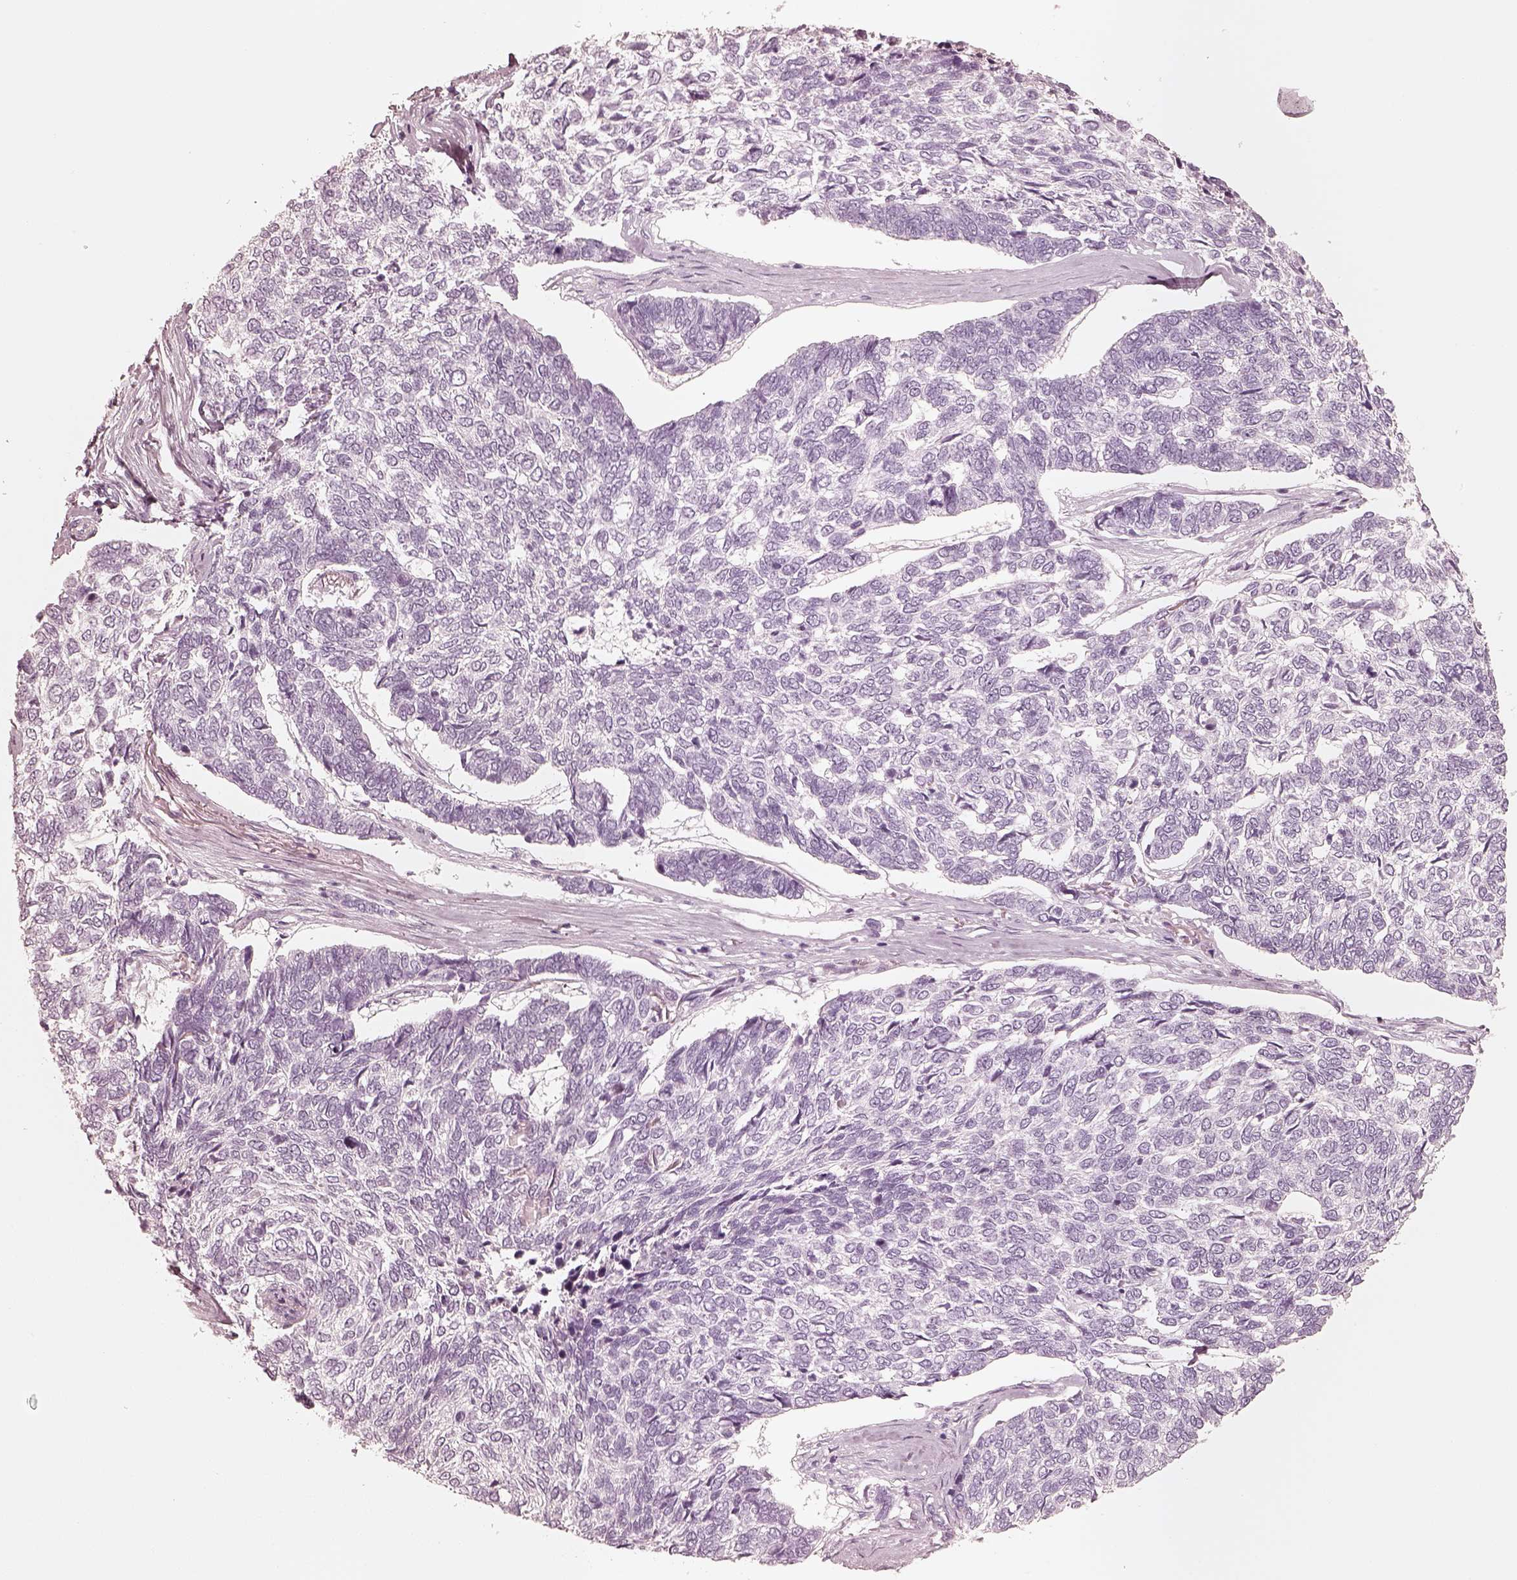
{"staining": {"intensity": "negative", "quantity": "none", "location": "none"}, "tissue": "skin cancer", "cell_type": "Tumor cells", "image_type": "cancer", "snomed": [{"axis": "morphology", "description": "Basal cell carcinoma"}, {"axis": "topography", "description": "Skin"}], "caption": "Micrograph shows no significant protein positivity in tumor cells of skin cancer.", "gene": "KRT72", "patient": {"sex": "female", "age": 65}}